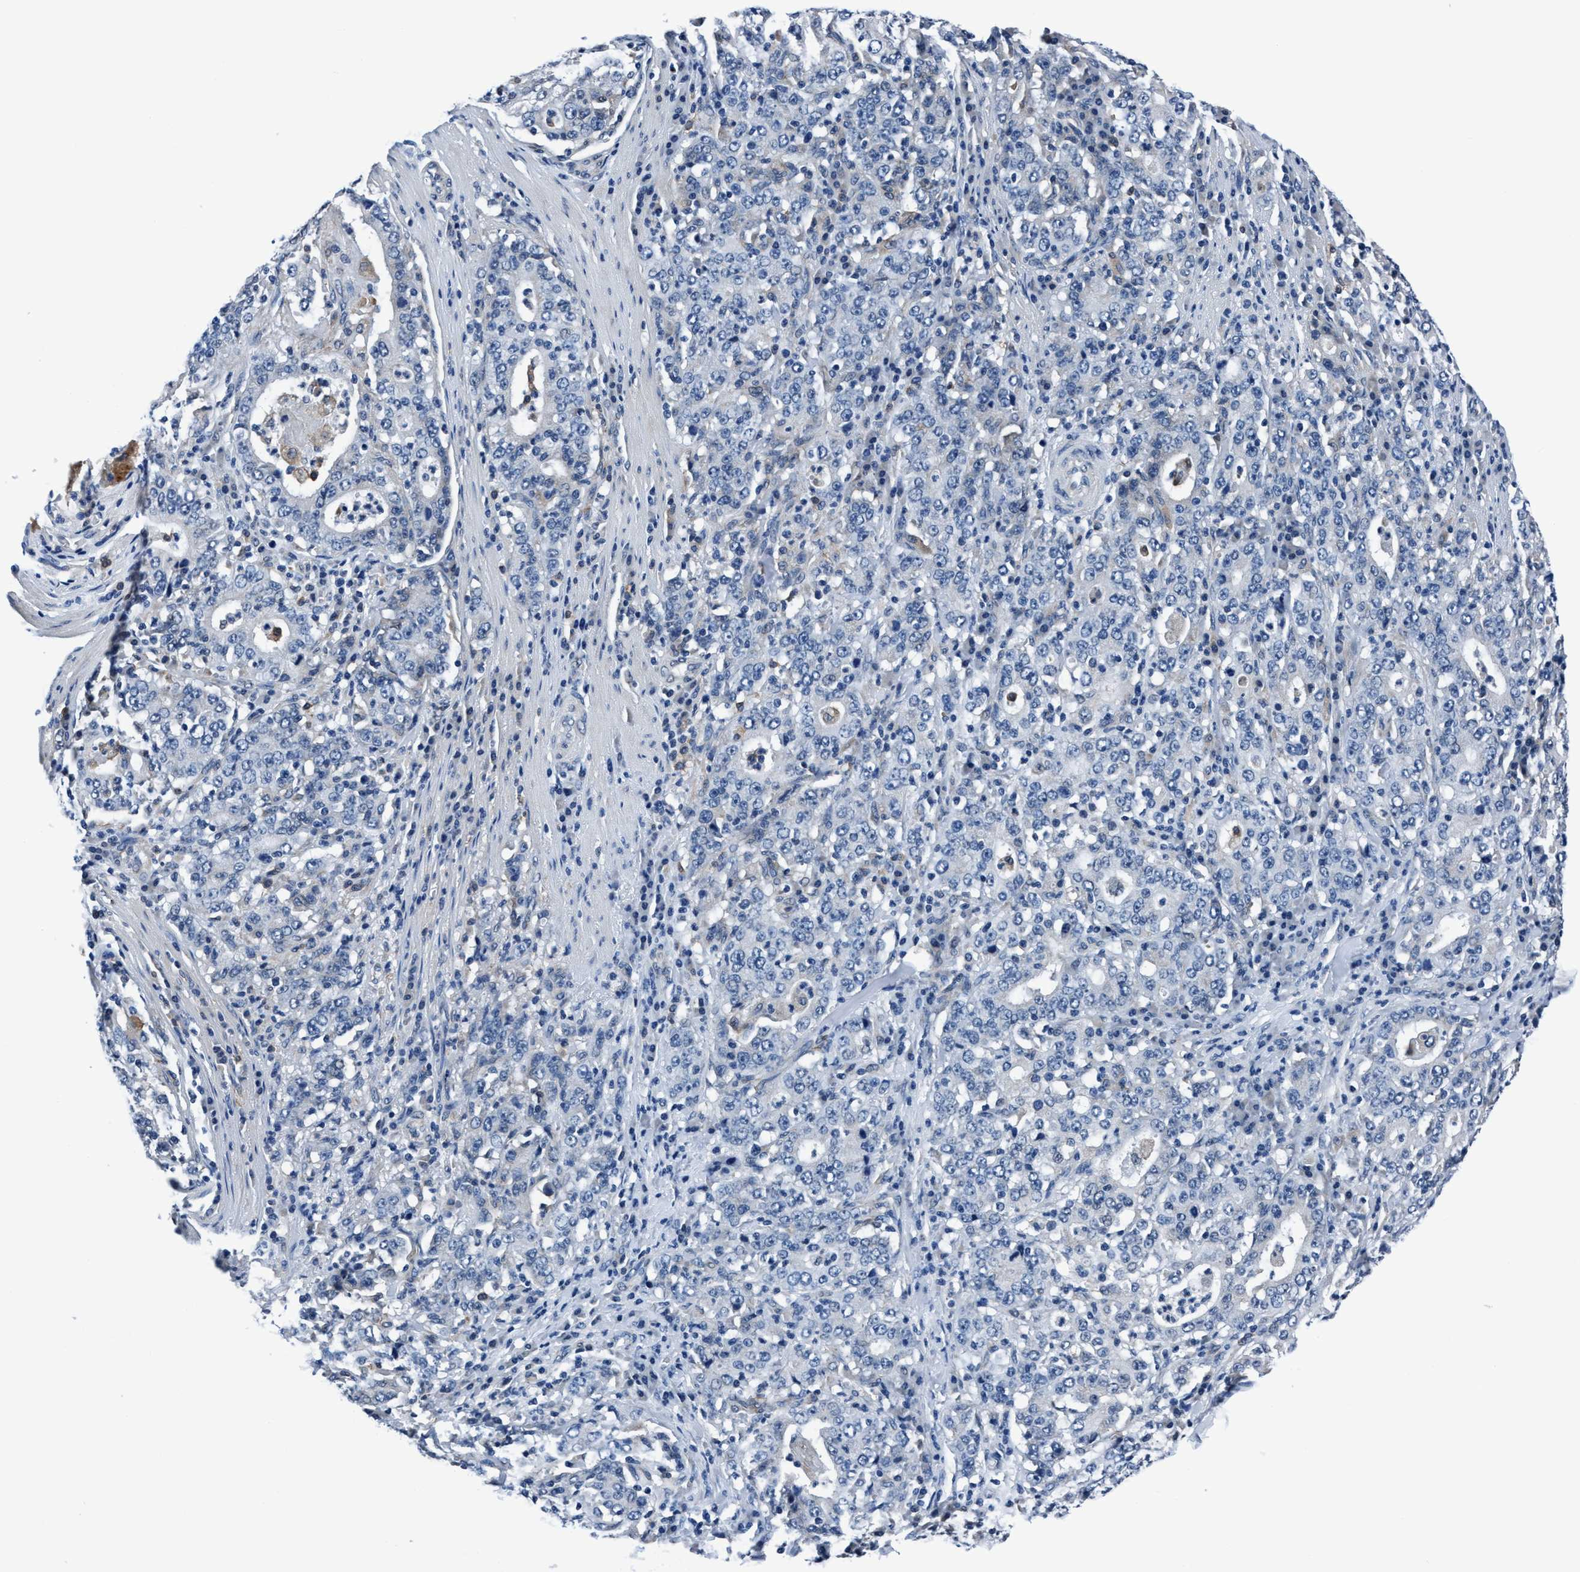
{"staining": {"intensity": "negative", "quantity": "none", "location": "none"}, "tissue": "stomach cancer", "cell_type": "Tumor cells", "image_type": "cancer", "snomed": [{"axis": "morphology", "description": "Normal tissue, NOS"}, {"axis": "morphology", "description": "Adenocarcinoma, NOS"}, {"axis": "topography", "description": "Stomach, upper"}, {"axis": "topography", "description": "Stomach"}], "caption": "Photomicrograph shows no protein staining in tumor cells of stomach cancer (adenocarcinoma) tissue. (Stains: DAB (3,3'-diaminobenzidine) immunohistochemistry with hematoxylin counter stain, Microscopy: brightfield microscopy at high magnification).", "gene": "TMEM94", "patient": {"sex": "male", "age": 59}}